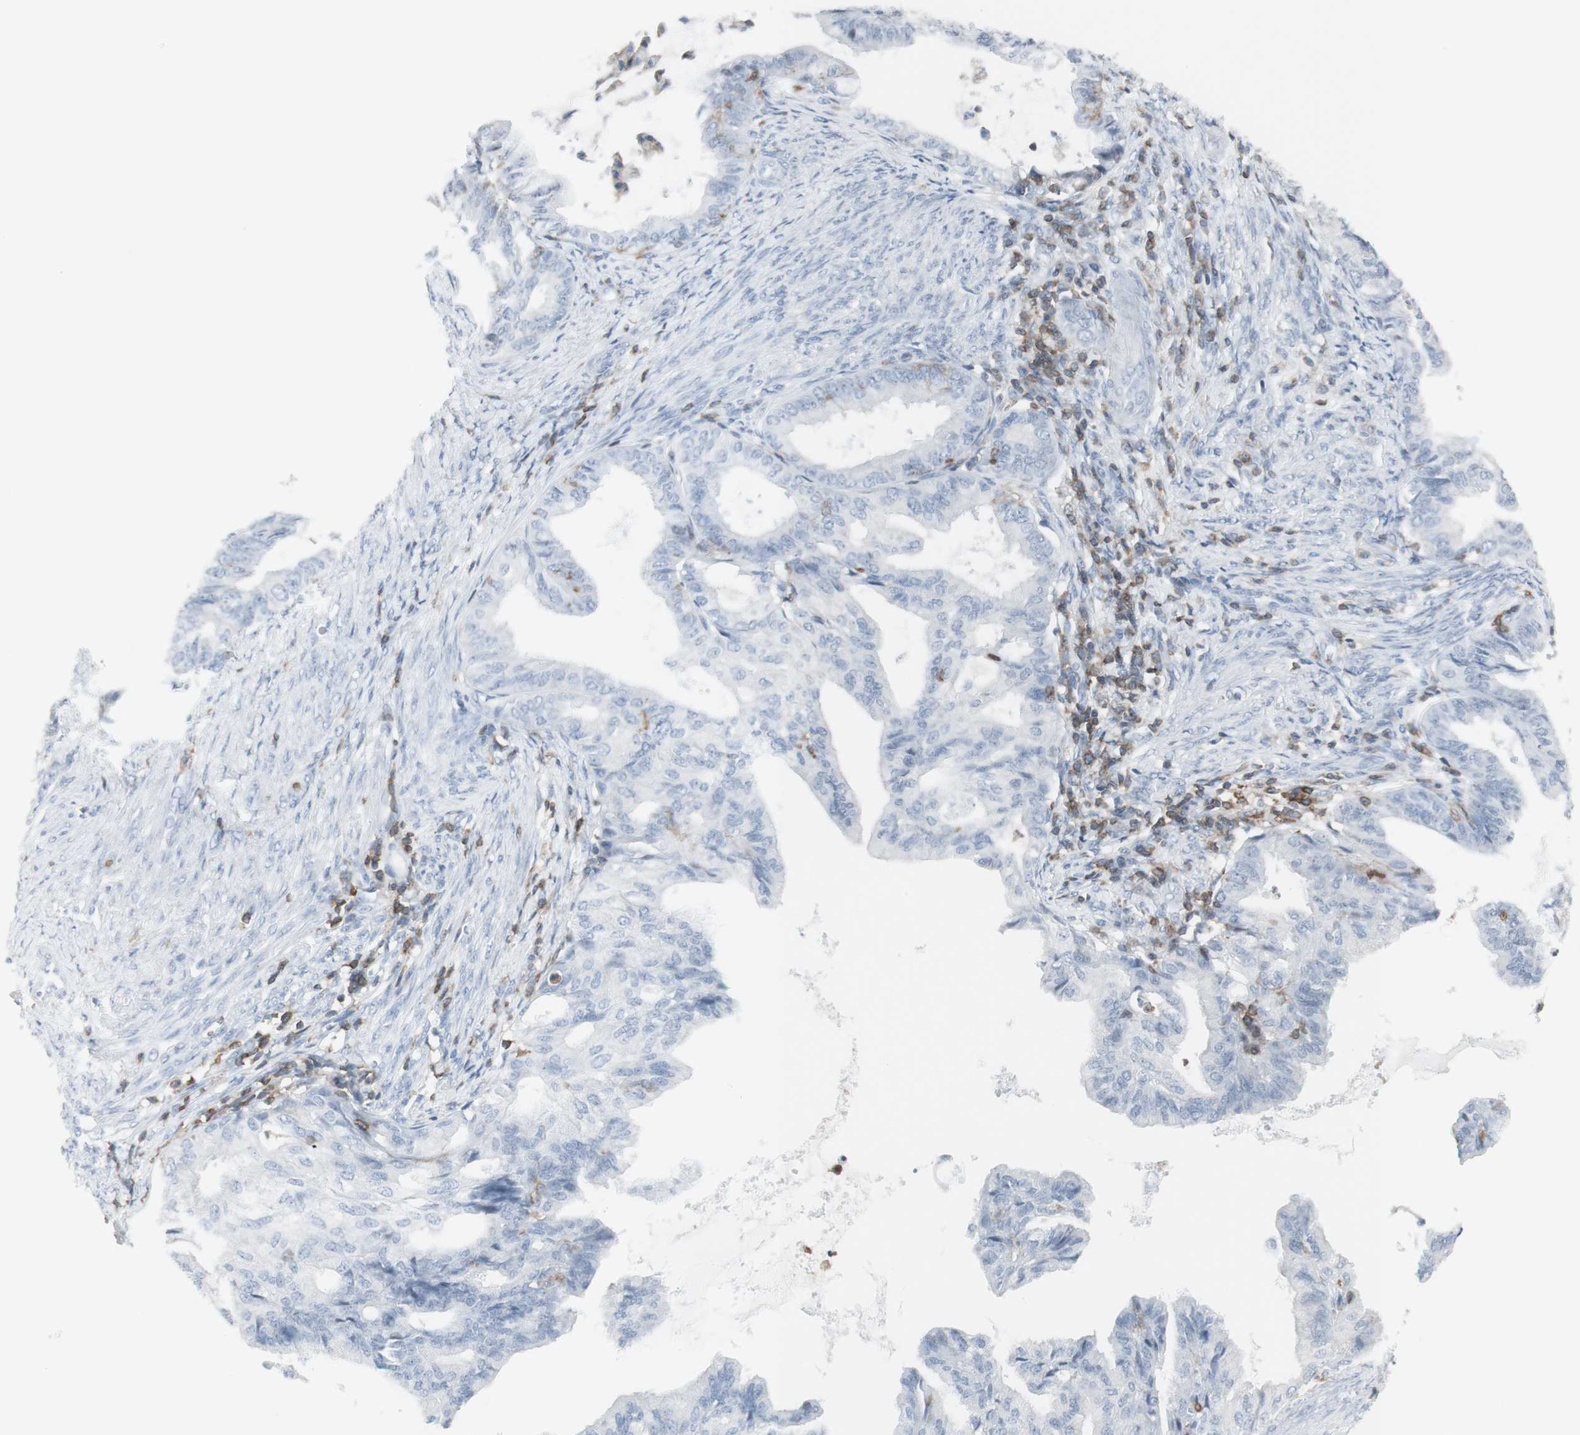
{"staining": {"intensity": "negative", "quantity": "none", "location": "none"}, "tissue": "endometrial cancer", "cell_type": "Tumor cells", "image_type": "cancer", "snomed": [{"axis": "morphology", "description": "Adenocarcinoma, NOS"}, {"axis": "topography", "description": "Endometrium"}], "caption": "Tumor cells are negative for brown protein staining in endometrial cancer (adenocarcinoma).", "gene": "NRG1", "patient": {"sex": "female", "age": 86}}